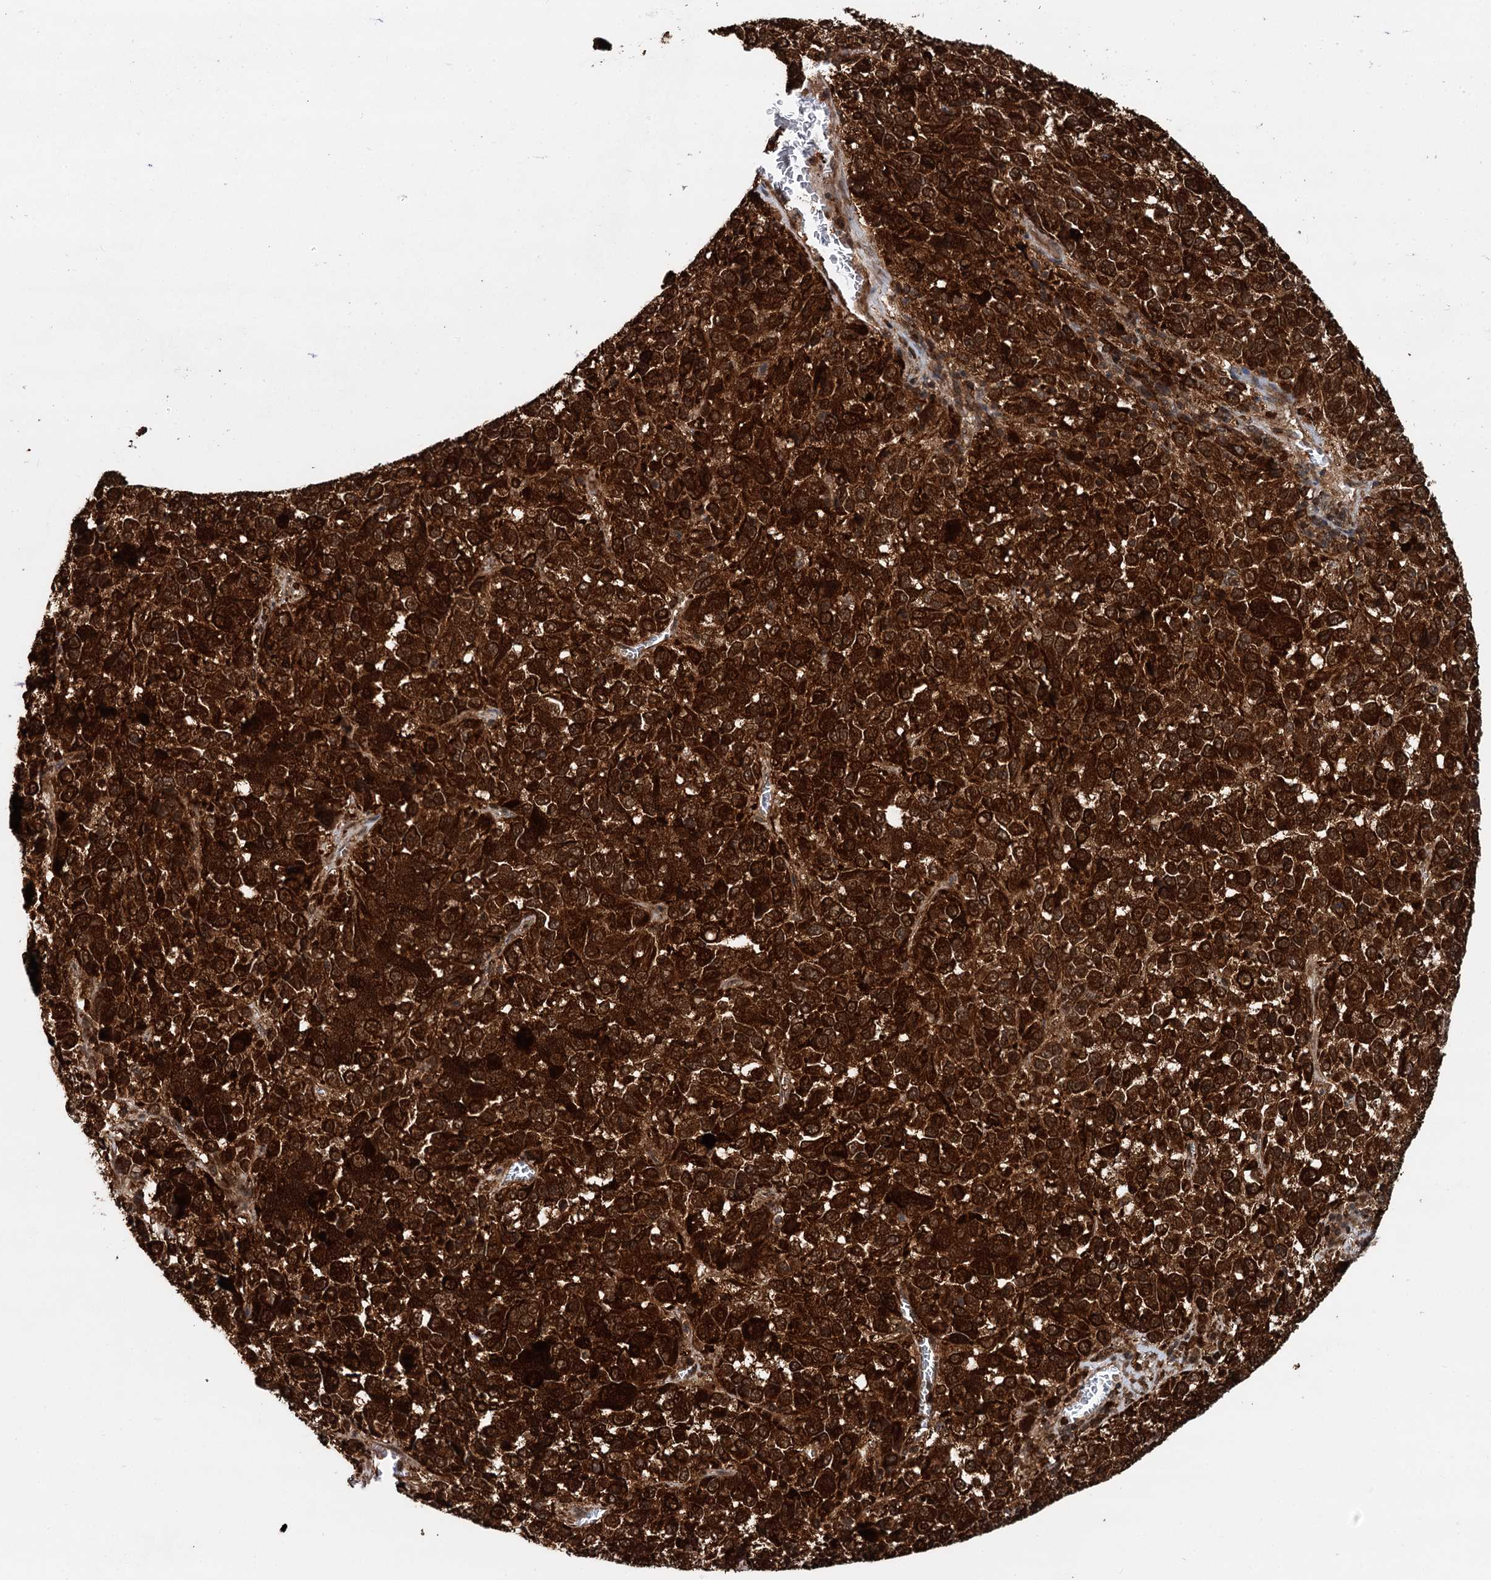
{"staining": {"intensity": "strong", "quantity": ">75%", "location": "cytoplasmic/membranous"}, "tissue": "melanoma", "cell_type": "Tumor cells", "image_type": "cancer", "snomed": [{"axis": "morphology", "description": "Malignant melanoma, Metastatic site"}, {"axis": "topography", "description": "Lung"}], "caption": "Malignant melanoma (metastatic site) stained with a protein marker shows strong staining in tumor cells.", "gene": "STUB1", "patient": {"sex": "male", "age": 64}}